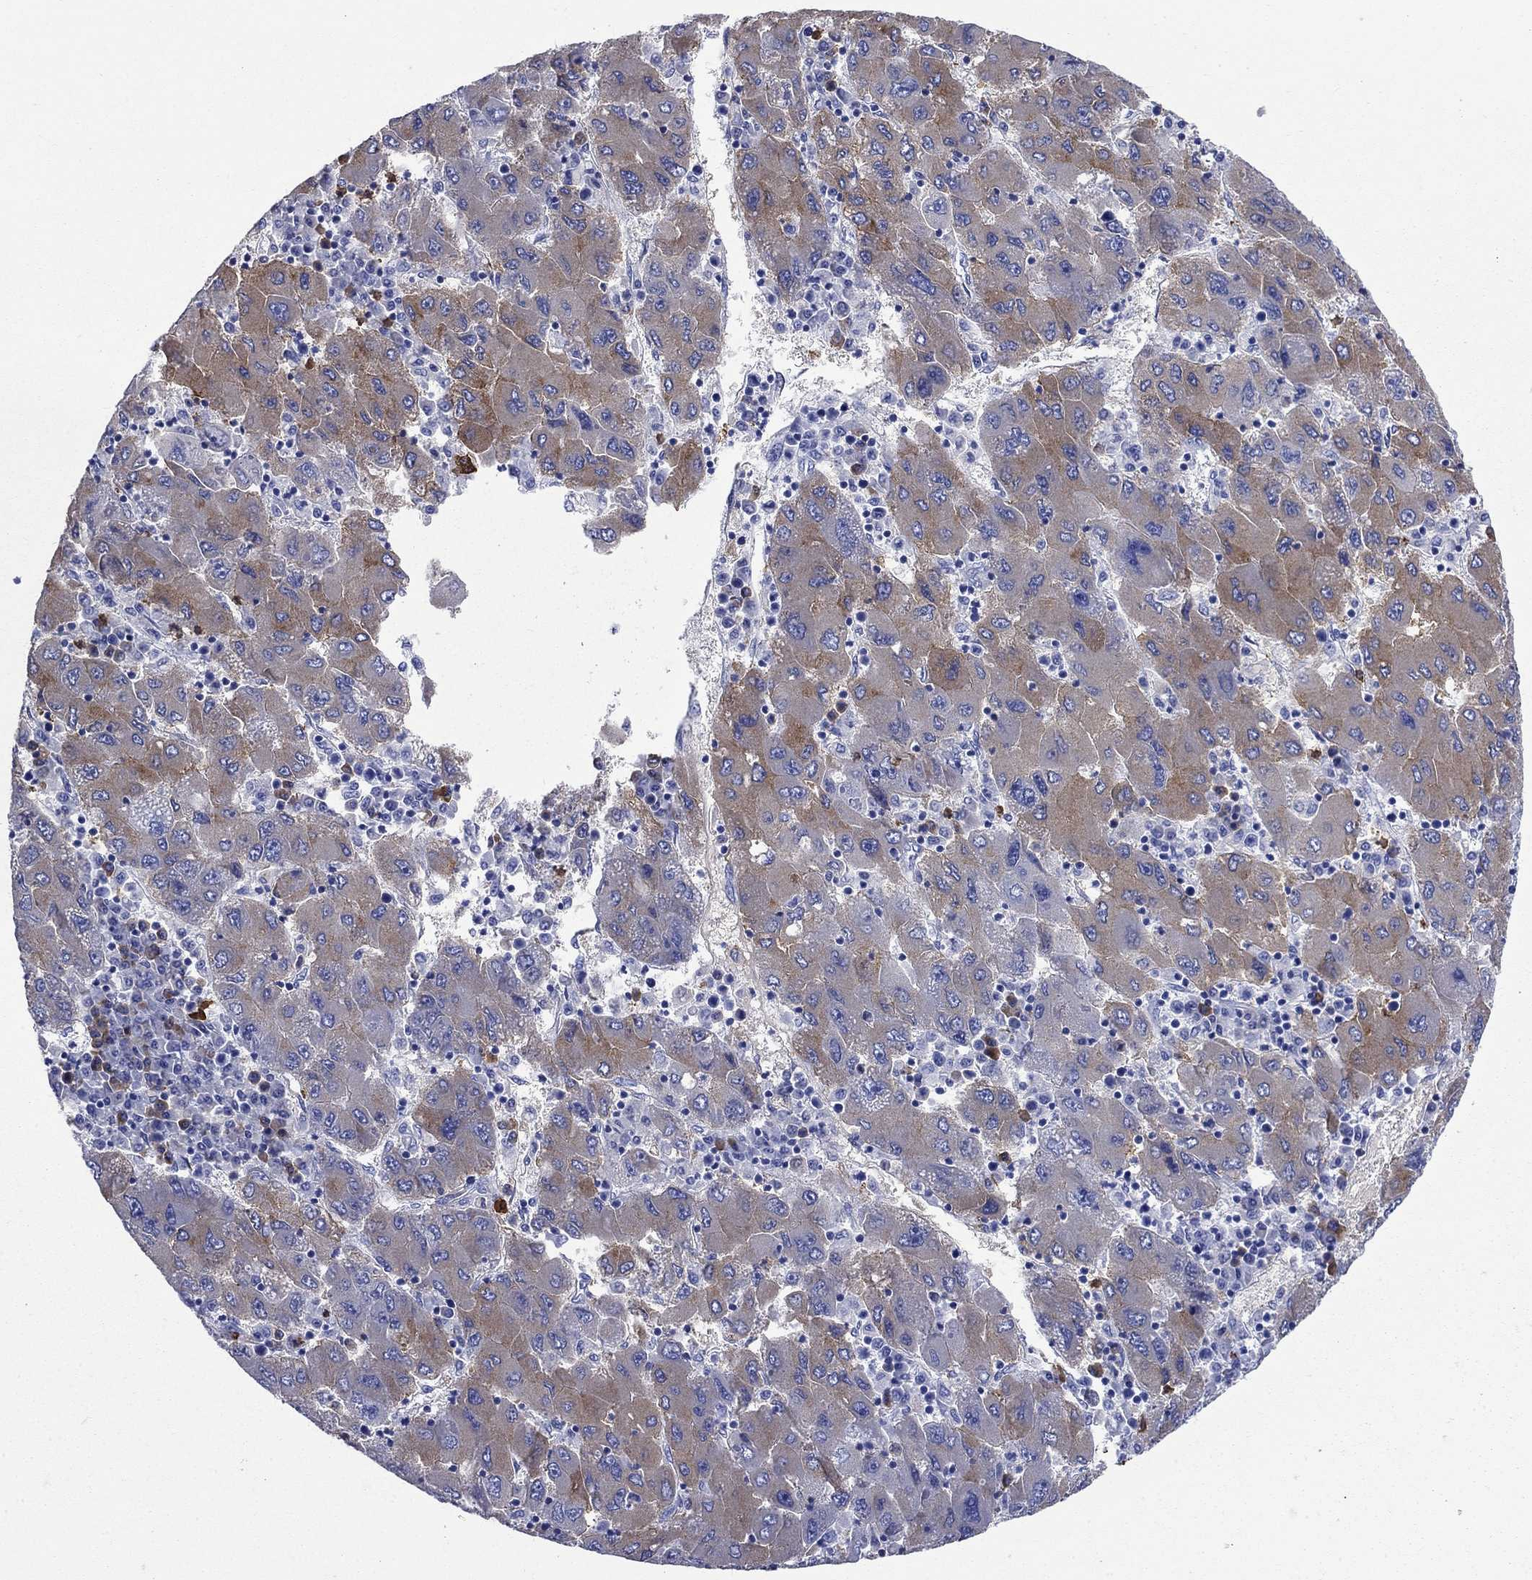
{"staining": {"intensity": "moderate", "quantity": "<25%", "location": "cytoplasmic/membranous"}, "tissue": "liver cancer", "cell_type": "Tumor cells", "image_type": "cancer", "snomed": [{"axis": "morphology", "description": "Carcinoma, Hepatocellular, NOS"}, {"axis": "topography", "description": "Liver"}], "caption": "Brown immunohistochemical staining in human liver cancer shows moderate cytoplasmic/membranous positivity in about <25% of tumor cells.", "gene": "TFR2", "patient": {"sex": "male", "age": 75}}